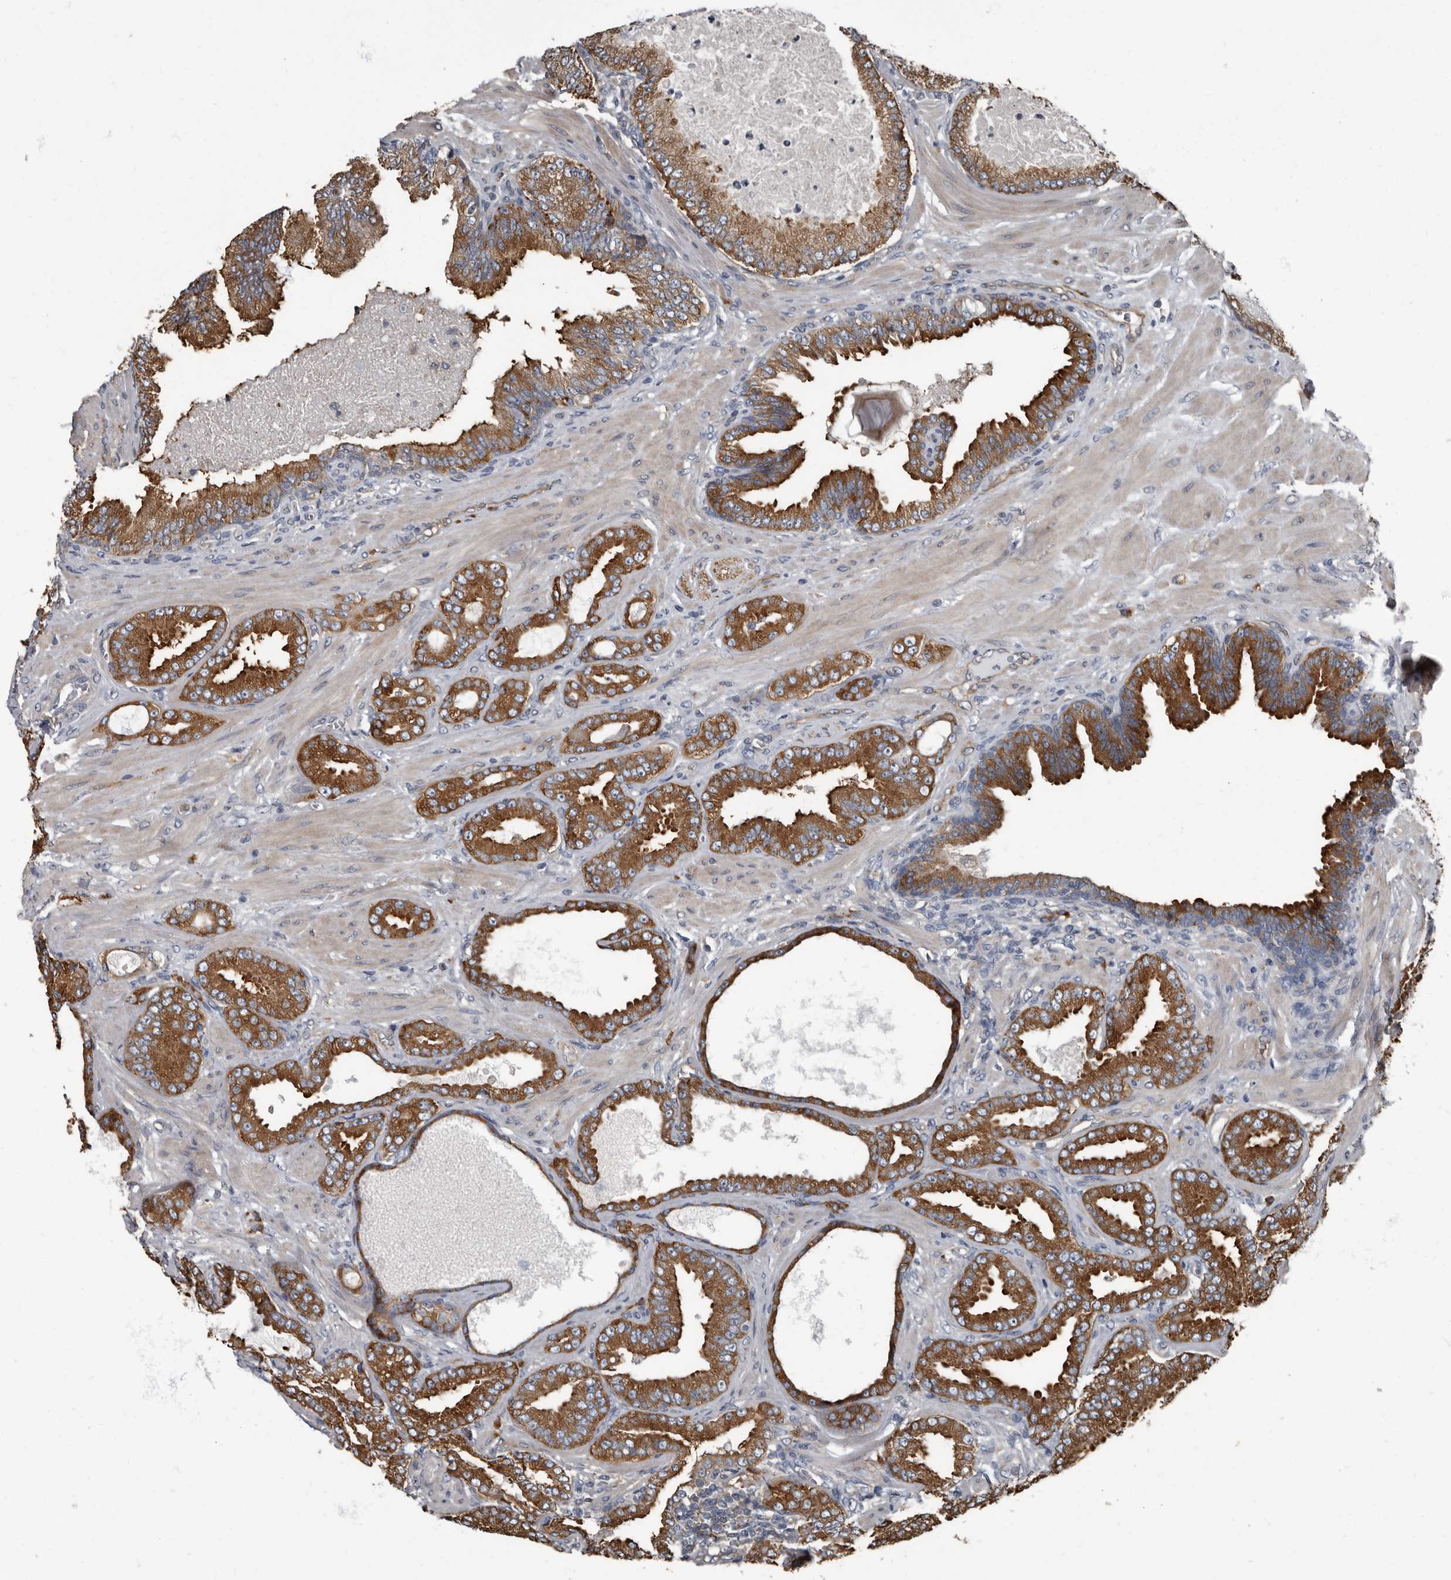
{"staining": {"intensity": "strong", "quantity": ">75%", "location": "cytoplasmic/membranous"}, "tissue": "prostate cancer", "cell_type": "Tumor cells", "image_type": "cancer", "snomed": [{"axis": "morphology", "description": "Adenocarcinoma, Low grade"}, {"axis": "topography", "description": "Prostate"}], "caption": "The histopathology image shows staining of prostate adenocarcinoma (low-grade), revealing strong cytoplasmic/membranous protein positivity (brown color) within tumor cells.", "gene": "TPD52L1", "patient": {"sex": "male", "age": 63}}